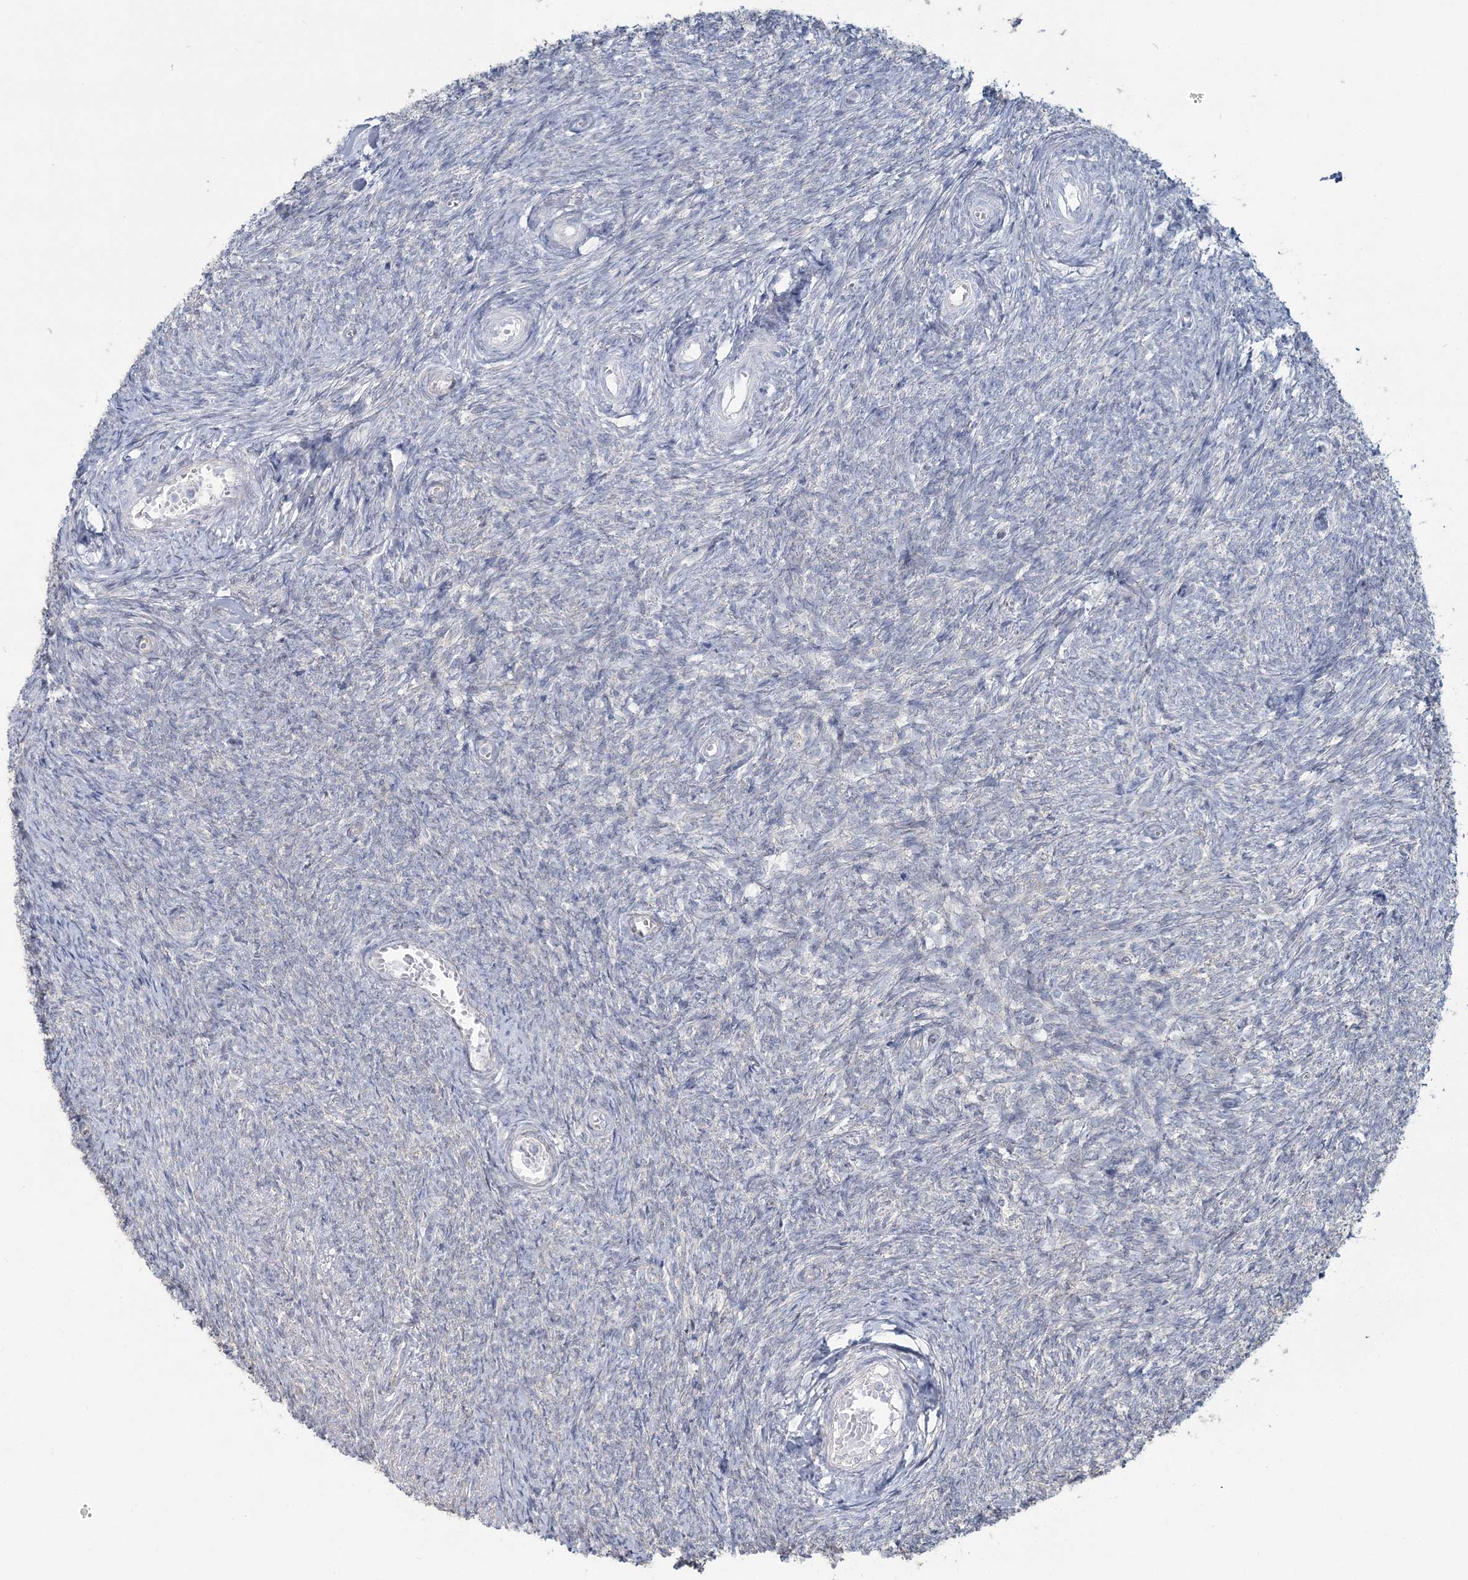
{"staining": {"intensity": "weak", "quantity": "<25%", "location": "cytoplasmic/membranous"}, "tissue": "ovary", "cell_type": "Follicle cells", "image_type": "normal", "snomed": [{"axis": "morphology", "description": "Normal tissue, NOS"}, {"axis": "topography", "description": "Ovary"}], "caption": "This is a histopathology image of immunohistochemistry staining of normal ovary, which shows no expression in follicle cells.", "gene": "CMBL", "patient": {"sex": "female", "age": 44}}